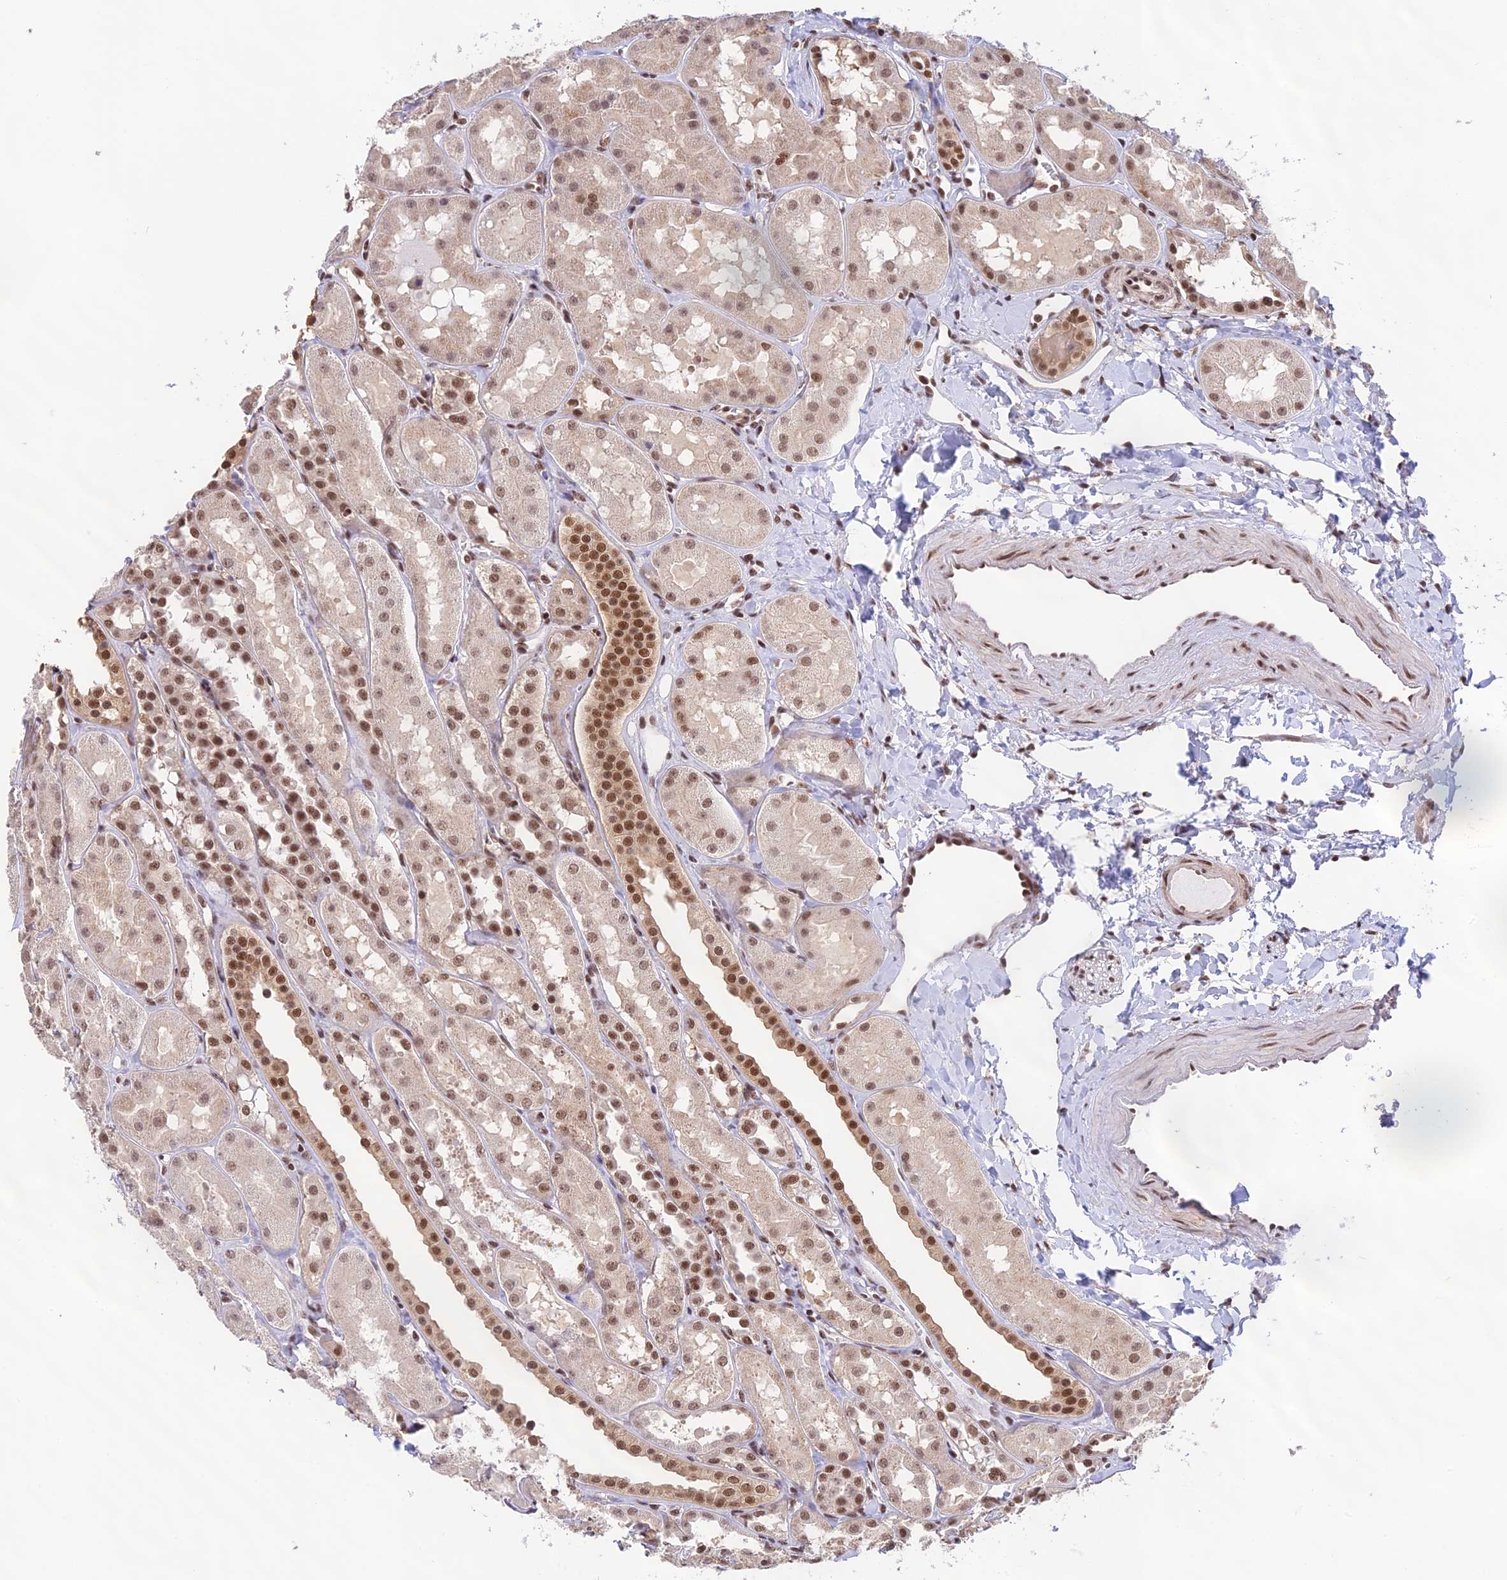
{"staining": {"intensity": "moderate", "quantity": ">75%", "location": "nuclear"}, "tissue": "kidney", "cell_type": "Cells in glomeruli", "image_type": "normal", "snomed": [{"axis": "morphology", "description": "Normal tissue, NOS"}, {"axis": "topography", "description": "Kidney"}, {"axis": "topography", "description": "Urinary bladder"}], "caption": "A high-resolution micrograph shows immunohistochemistry (IHC) staining of normal kidney, which displays moderate nuclear expression in approximately >75% of cells in glomeruli. The protein of interest is stained brown, and the nuclei are stained in blue (DAB (3,3'-diaminobenzidine) IHC with brightfield microscopy, high magnification).", "gene": "THAP11", "patient": {"sex": "male", "age": 16}}